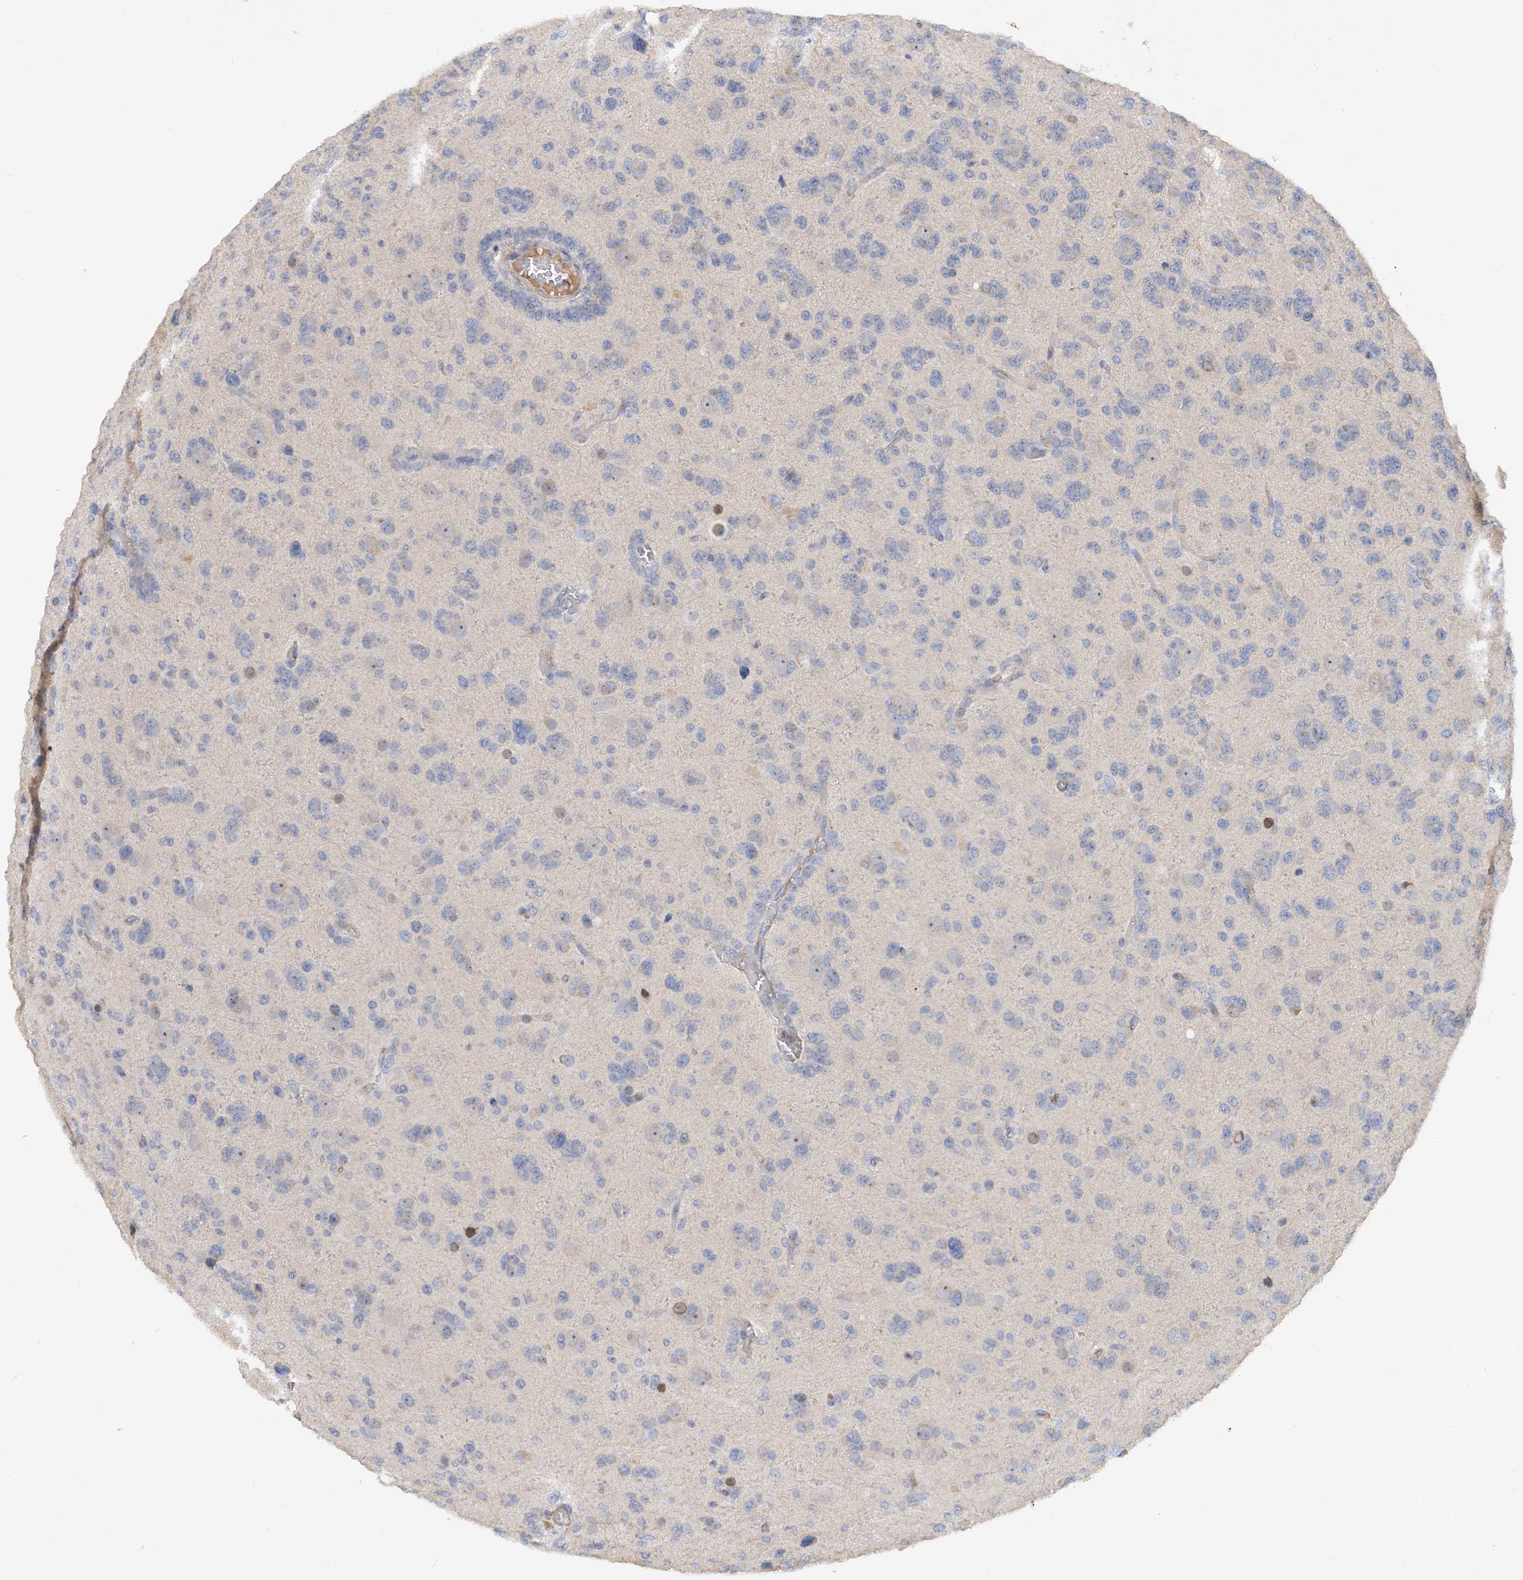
{"staining": {"intensity": "negative", "quantity": "none", "location": "none"}, "tissue": "glioma", "cell_type": "Tumor cells", "image_type": "cancer", "snomed": [{"axis": "morphology", "description": "Glioma, malignant, High grade"}, {"axis": "topography", "description": "Brain"}], "caption": "The IHC histopathology image has no significant positivity in tumor cells of glioma tissue.", "gene": "GRINA", "patient": {"sex": "female", "age": 59}}